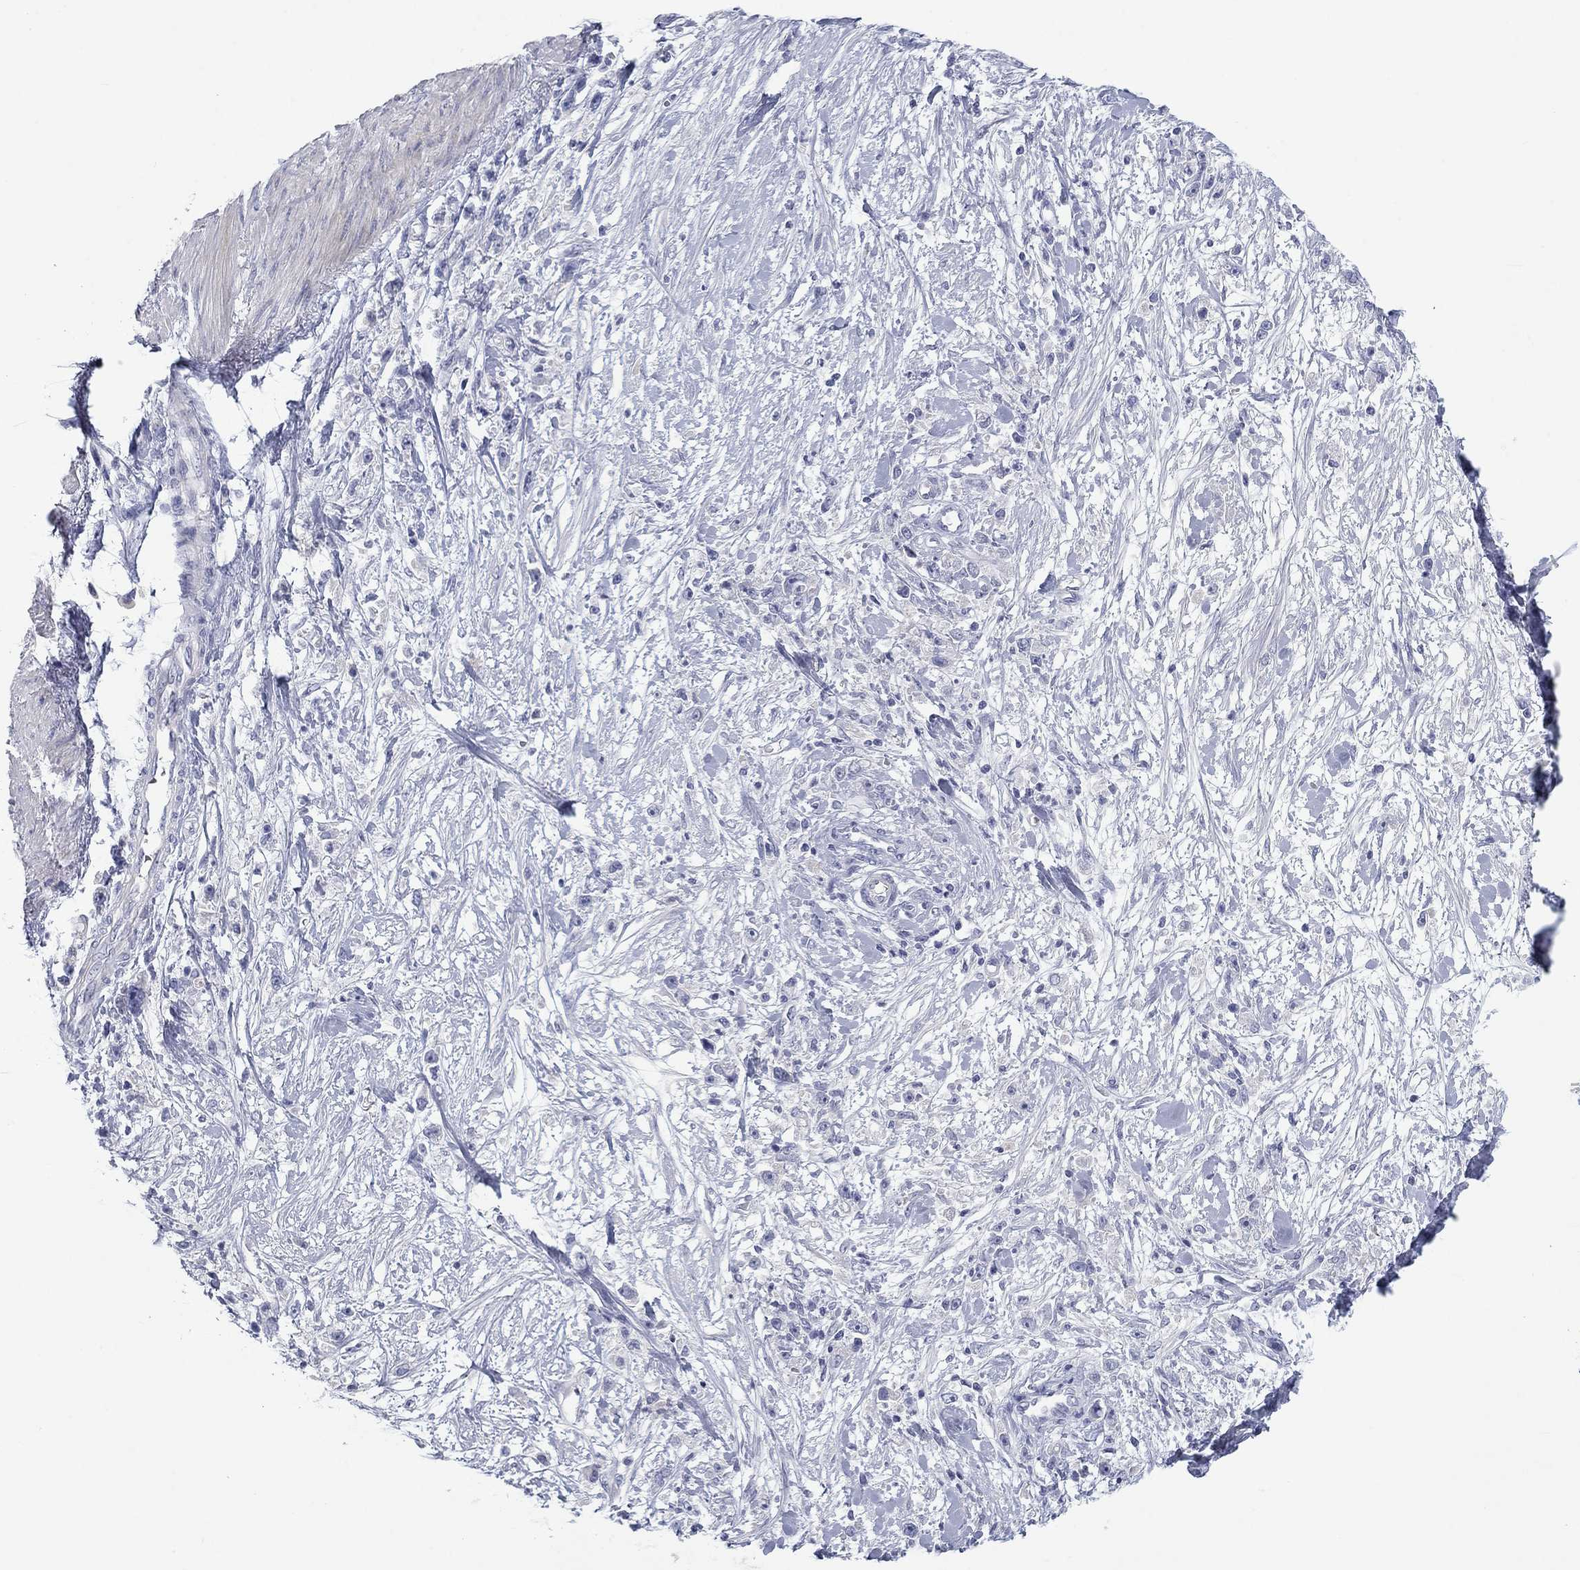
{"staining": {"intensity": "negative", "quantity": "none", "location": "none"}, "tissue": "stomach cancer", "cell_type": "Tumor cells", "image_type": "cancer", "snomed": [{"axis": "morphology", "description": "Adenocarcinoma, NOS"}, {"axis": "topography", "description": "Stomach"}], "caption": "Immunohistochemistry micrograph of neoplastic tissue: stomach cancer (adenocarcinoma) stained with DAB (3,3'-diaminobenzidine) shows no significant protein positivity in tumor cells.", "gene": "CALB1", "patient": {"sex": "female", "age": 59}}